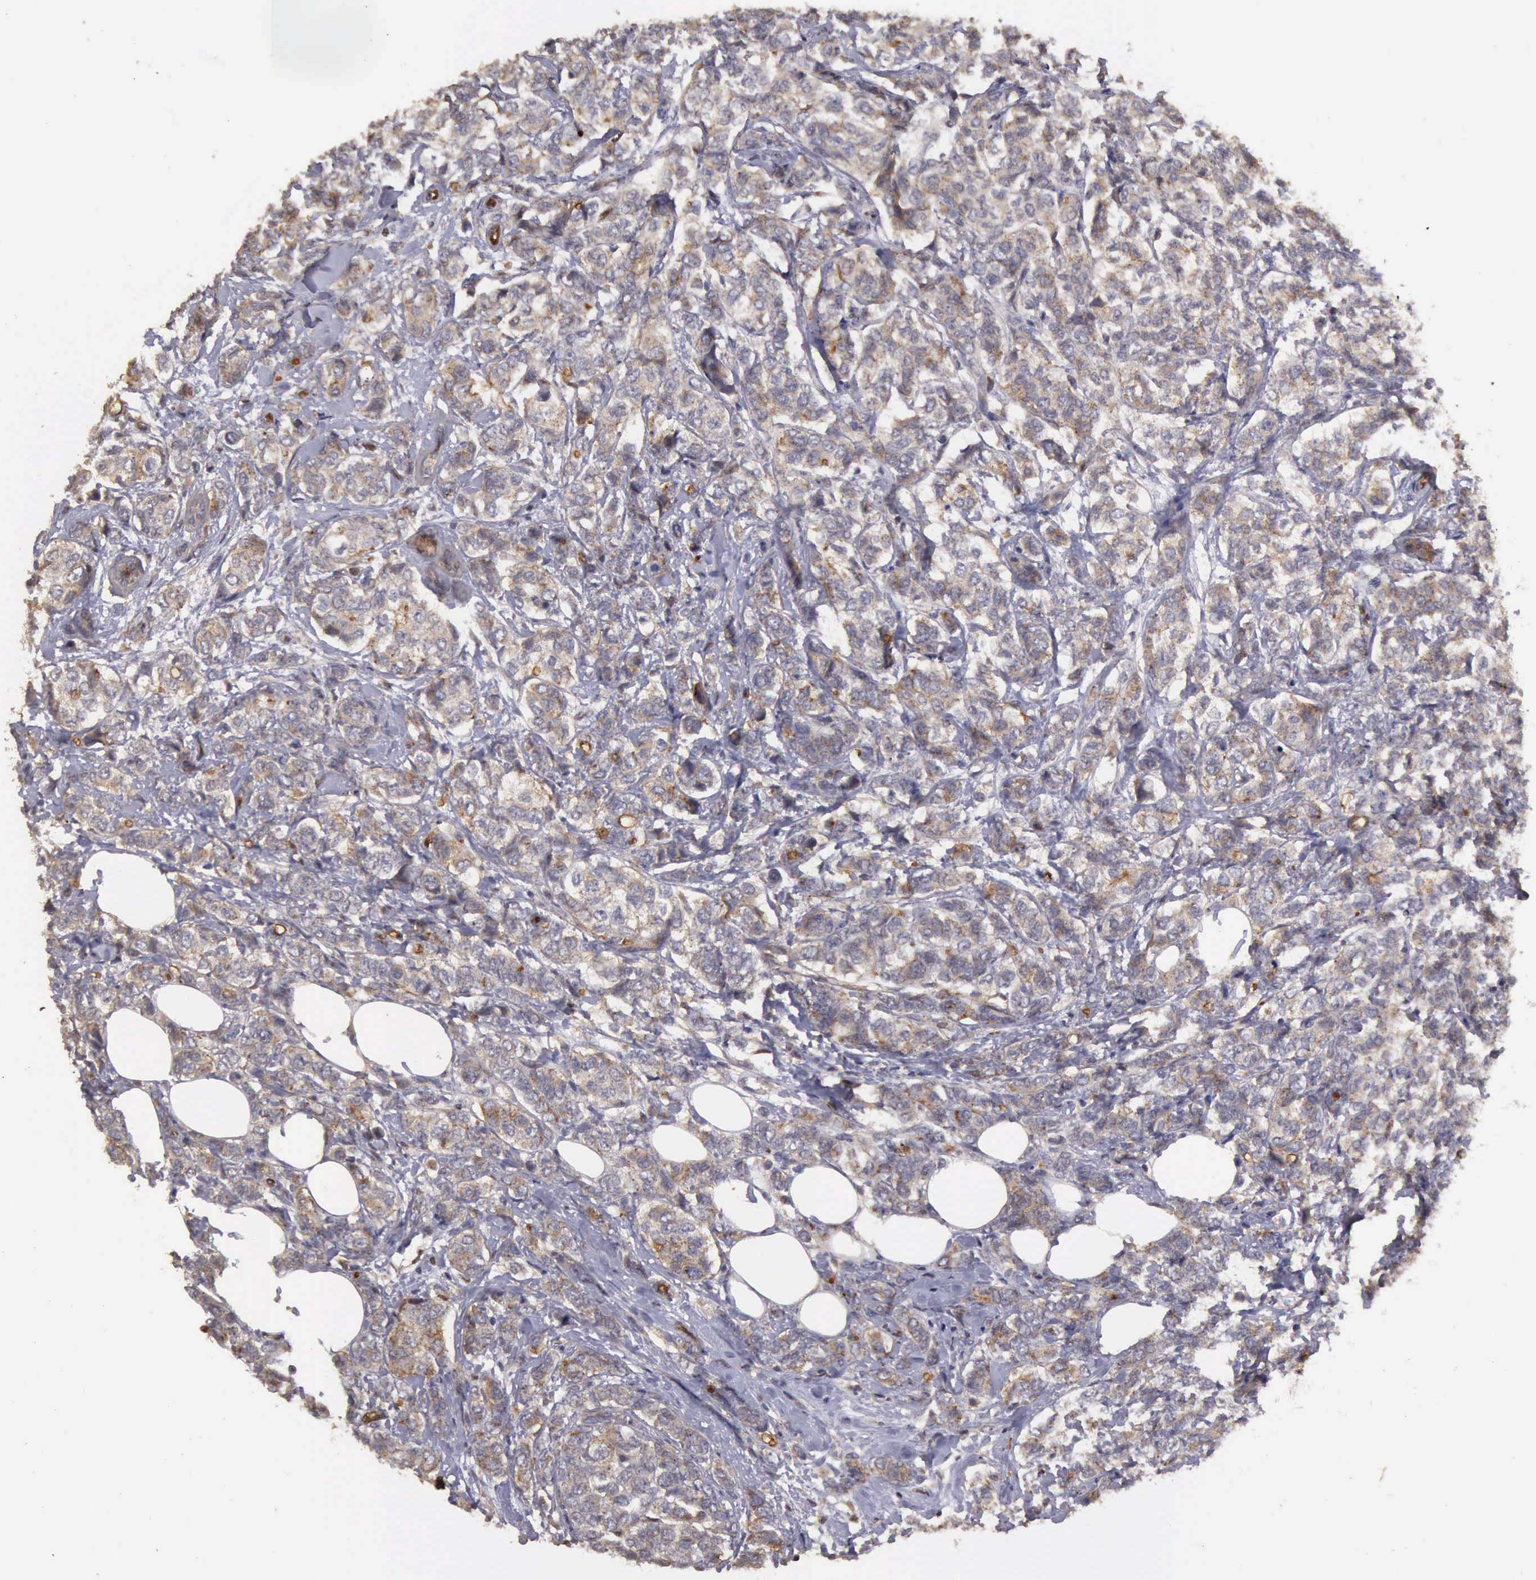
{"staining": {"intensity": "weak", "quantity": "25%-75%", "location": "cytoplasmic/membranous"}, "tissue": "breast cancer", "cell_type": "Tumor cells", "image_type": "cancer", "snomed": [{"axis": "morphology", "description": "Lobular carcinoma"}, {"axis": "topography", "description": "Breast"}], "caption": "A low amount of weak cytoplasmic/membranous staining is identified in about 25%-75% of tumor cells in breast lobular carcinoma tissue. (brown staining indicates protein expression, while blue staining denotes nuclei).", "gene": "BMX", "patient": {"sex": "female", "age": 60}}